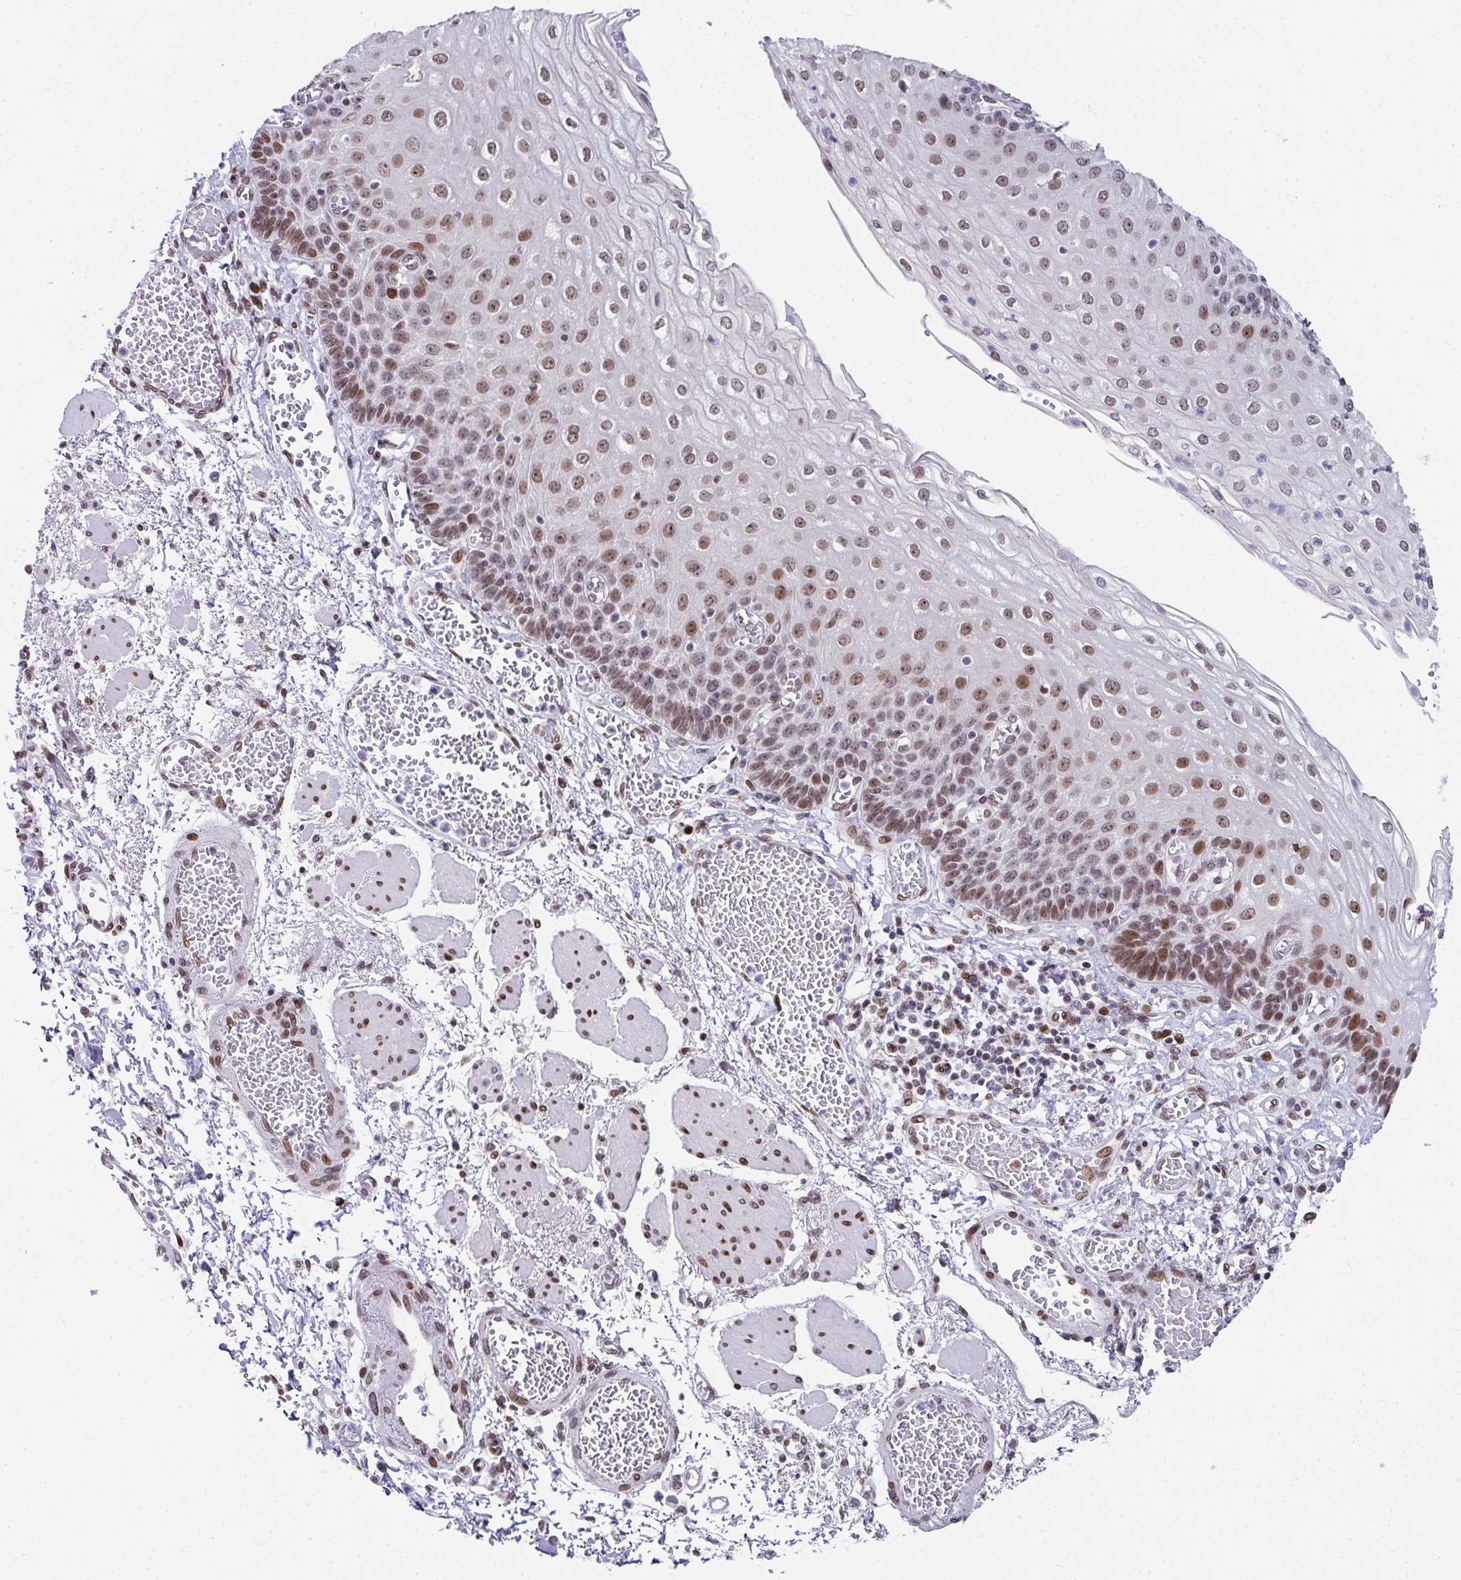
{"staining": {"intensity": "moderate", "quantity": ">75%", "location": "nuclear"}, "tissue": "esophagus", "cell_type": "Squamous epithelial cells", "image_type": "normal", "snomed": [{"axis": "morphology", "description": "Normal tissue, NOS"}, {"axis": "morphology", "description": "Adenocarcinoma, NOS"}, {"axis": "topography", "description": "Esophagus"}], "caption": "The immunohistochemical stain shows moderate nuclear staining in squamous epithelial cells of benign esophagus.", "gene": "RB1", "patient": {"sex": "male", "age": 81}}